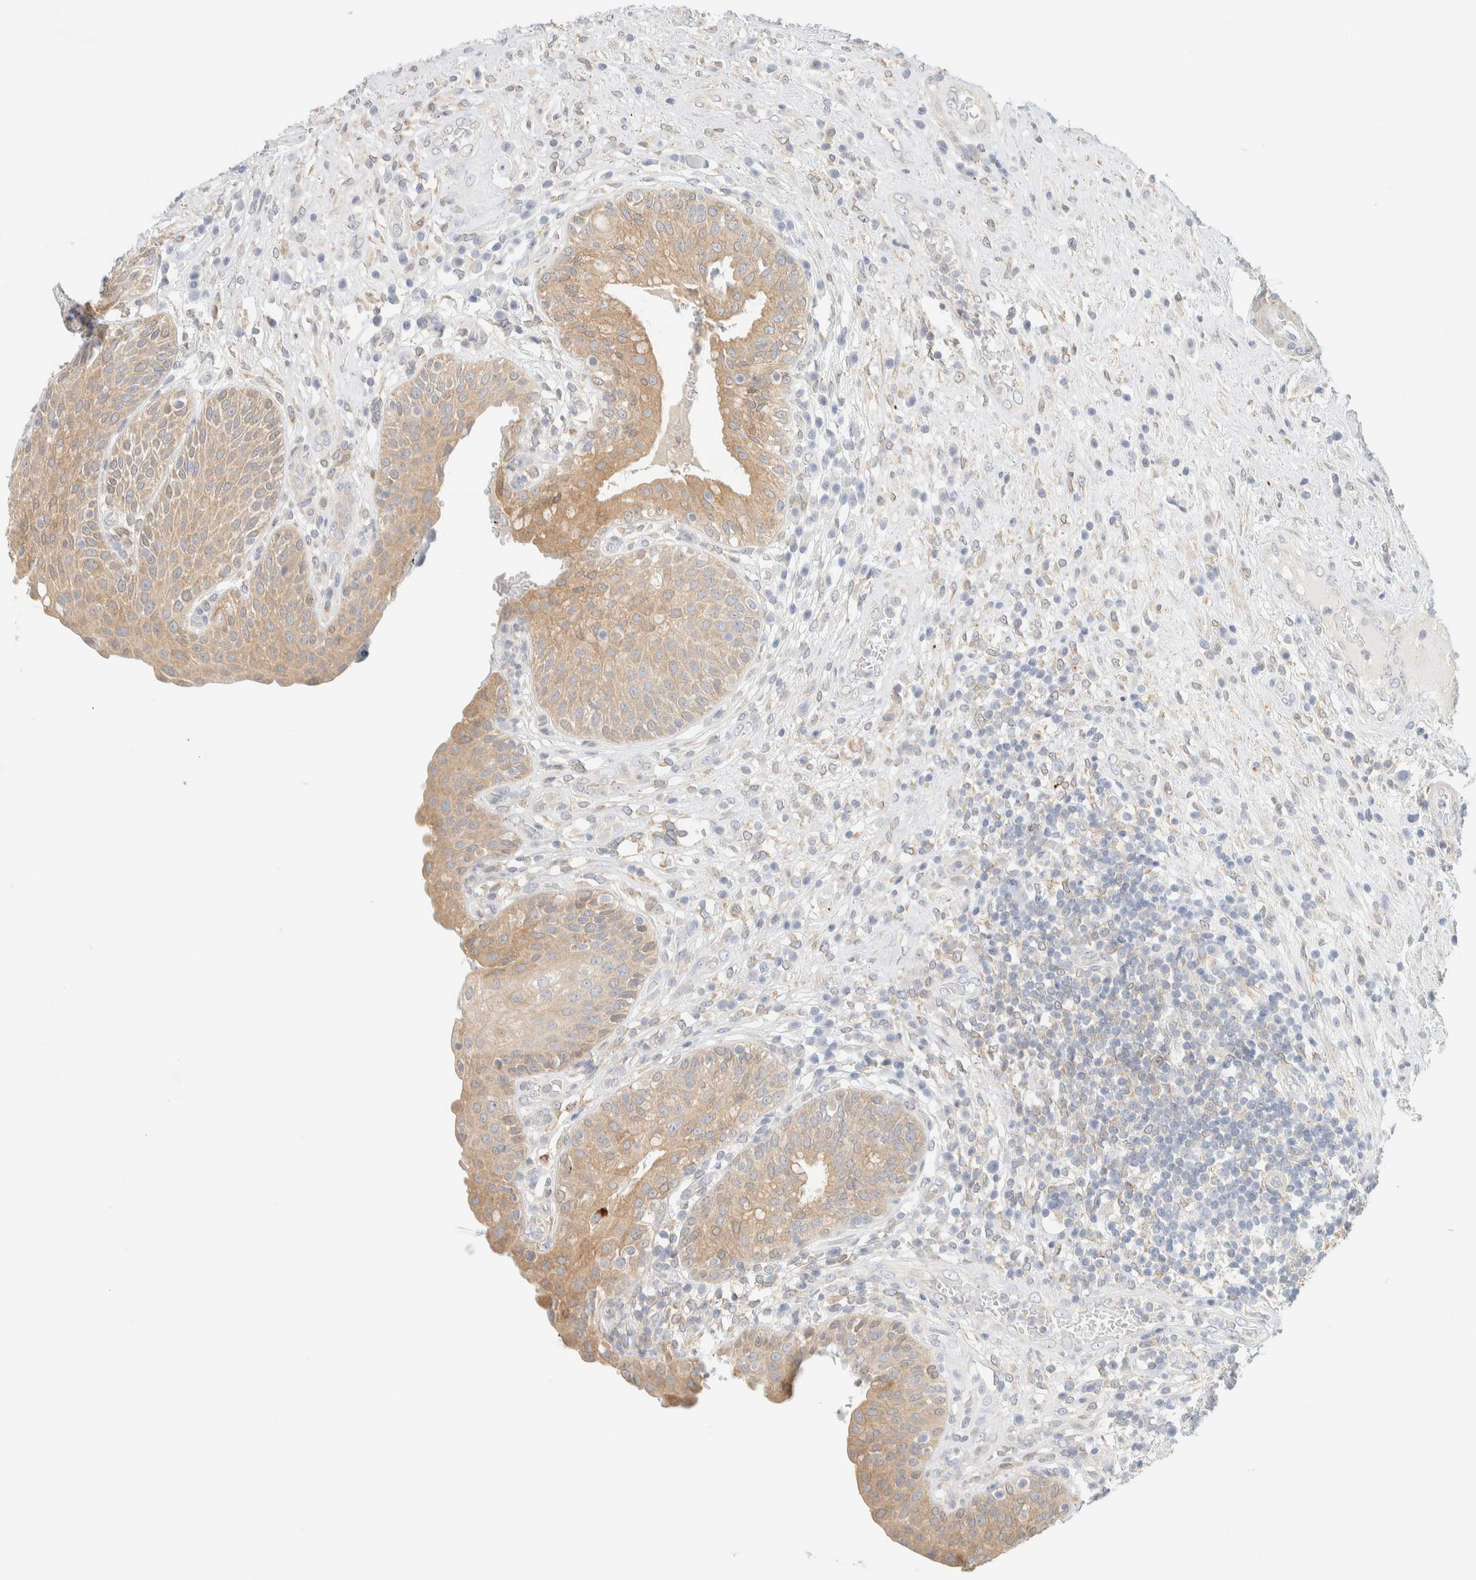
{"staining": {"intensity": "moderate", "quantity": ">75%", "location": "cytoplasmic/membranous"}, "tissue": "urinary bladder", "cell_type": "Urothelial cells", "image_type": "normal", "snomed": [{"axis": "morphology", "description": "Normal tissue, NOS"}, {"axis": "topography", "description": "Urinary bladder"}], "caption": "A brown stain labels moderate cytoplasmic/membranous expression of a protein in urothelial cells of benign urinary bladder. (Stains: DAB in brown, nuclei in blue, Microscopy: brightfield microscopy at high magnification).", "gene": "NT5C", "patient": {"sex": "female", "age": 62}}